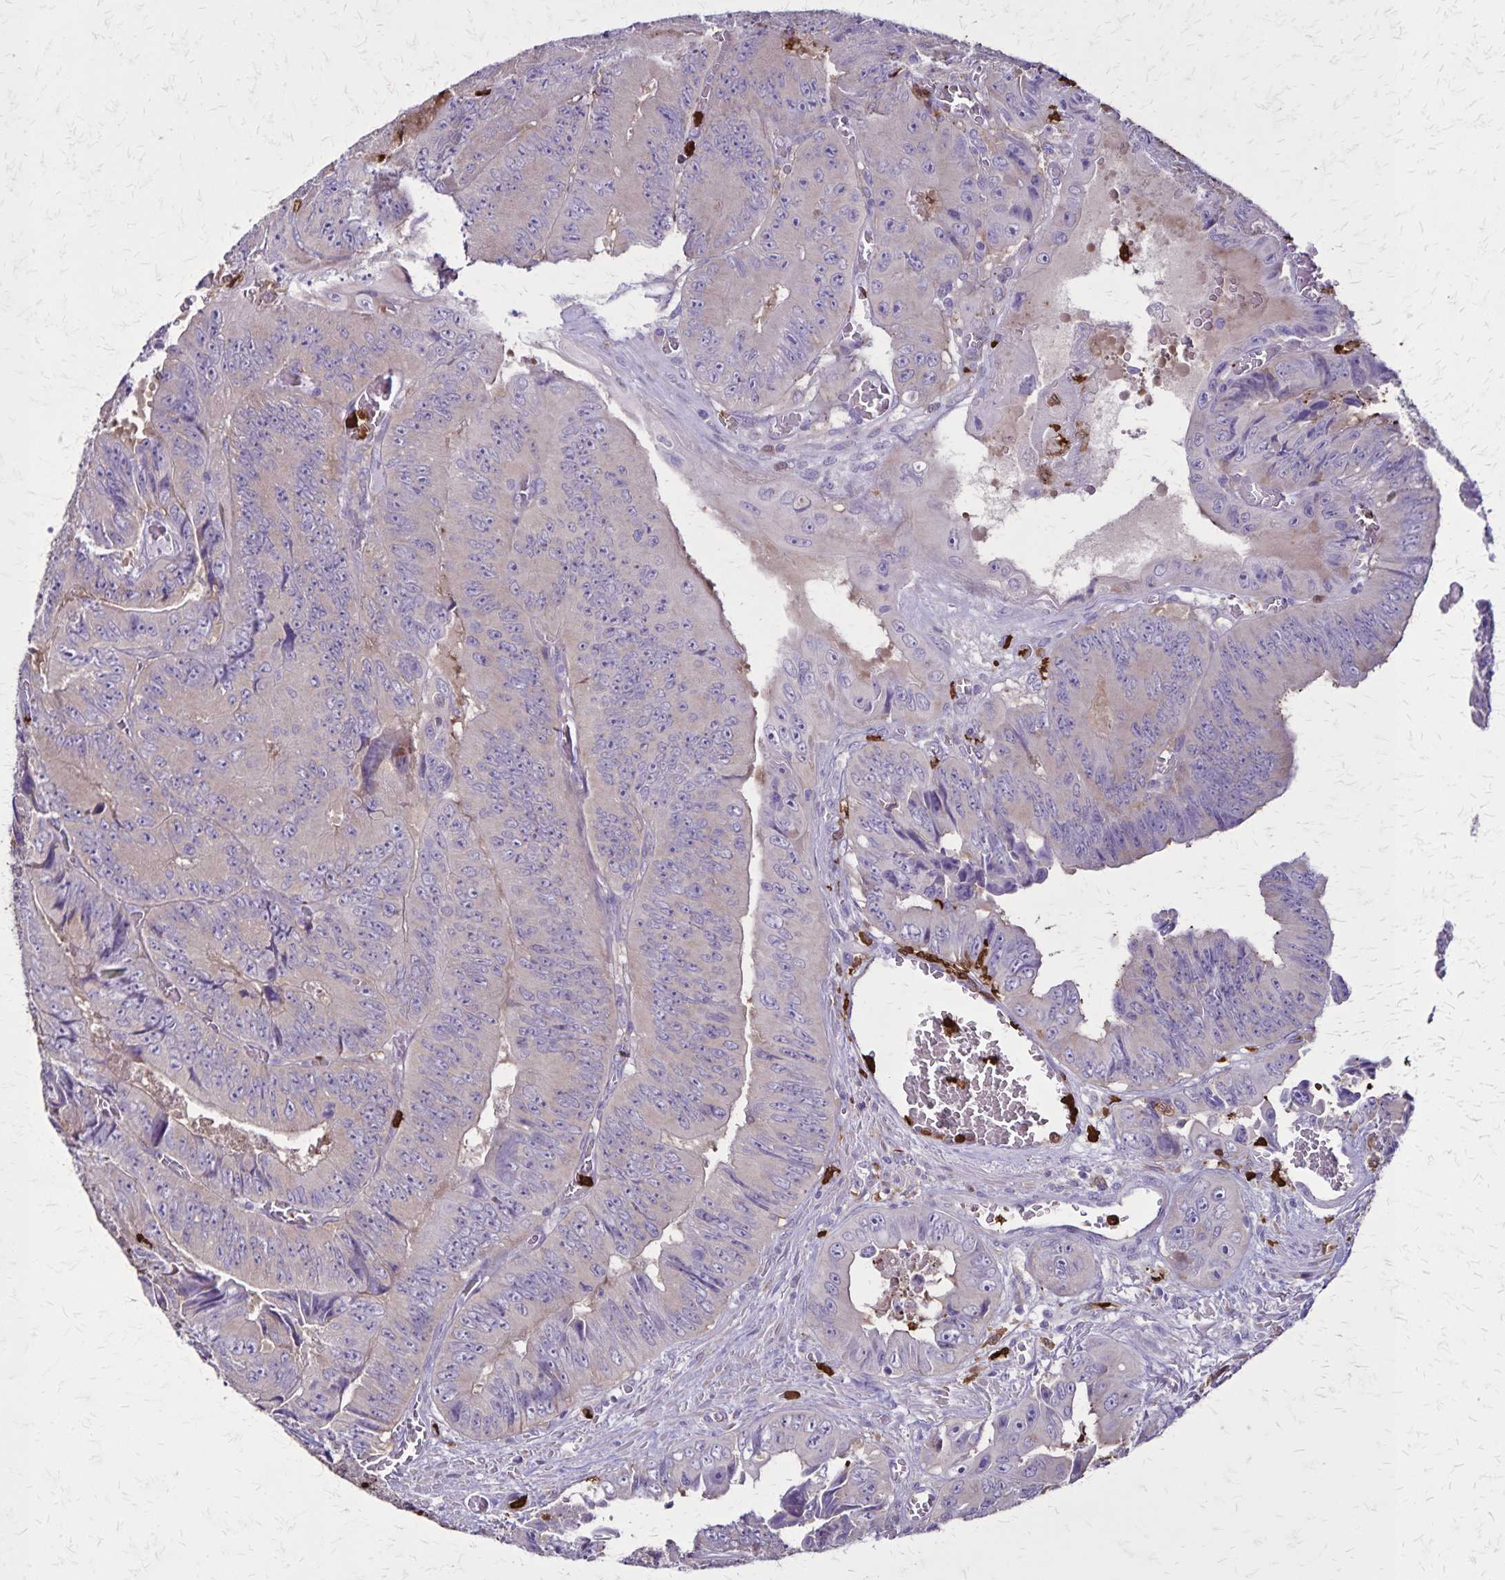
{"staining": {"intensity": "negative", "quantity": "none", "location": "none"}, "tissue": "colorectal cancer", "cell_type": "Tumor cells", "image_type": "cancer", "snomed": [{"axis": "morphology", "description": "Adenocarcinoma, NOS"}, {"axis": "topography", "description": "Colon"}], "caption": "DAB immunohistochemical staining of colorectal cancer exhibits no significant staining in tumor cells.", "gene": "ULBP3", "patient": {"sex": "female", "age": 84}}